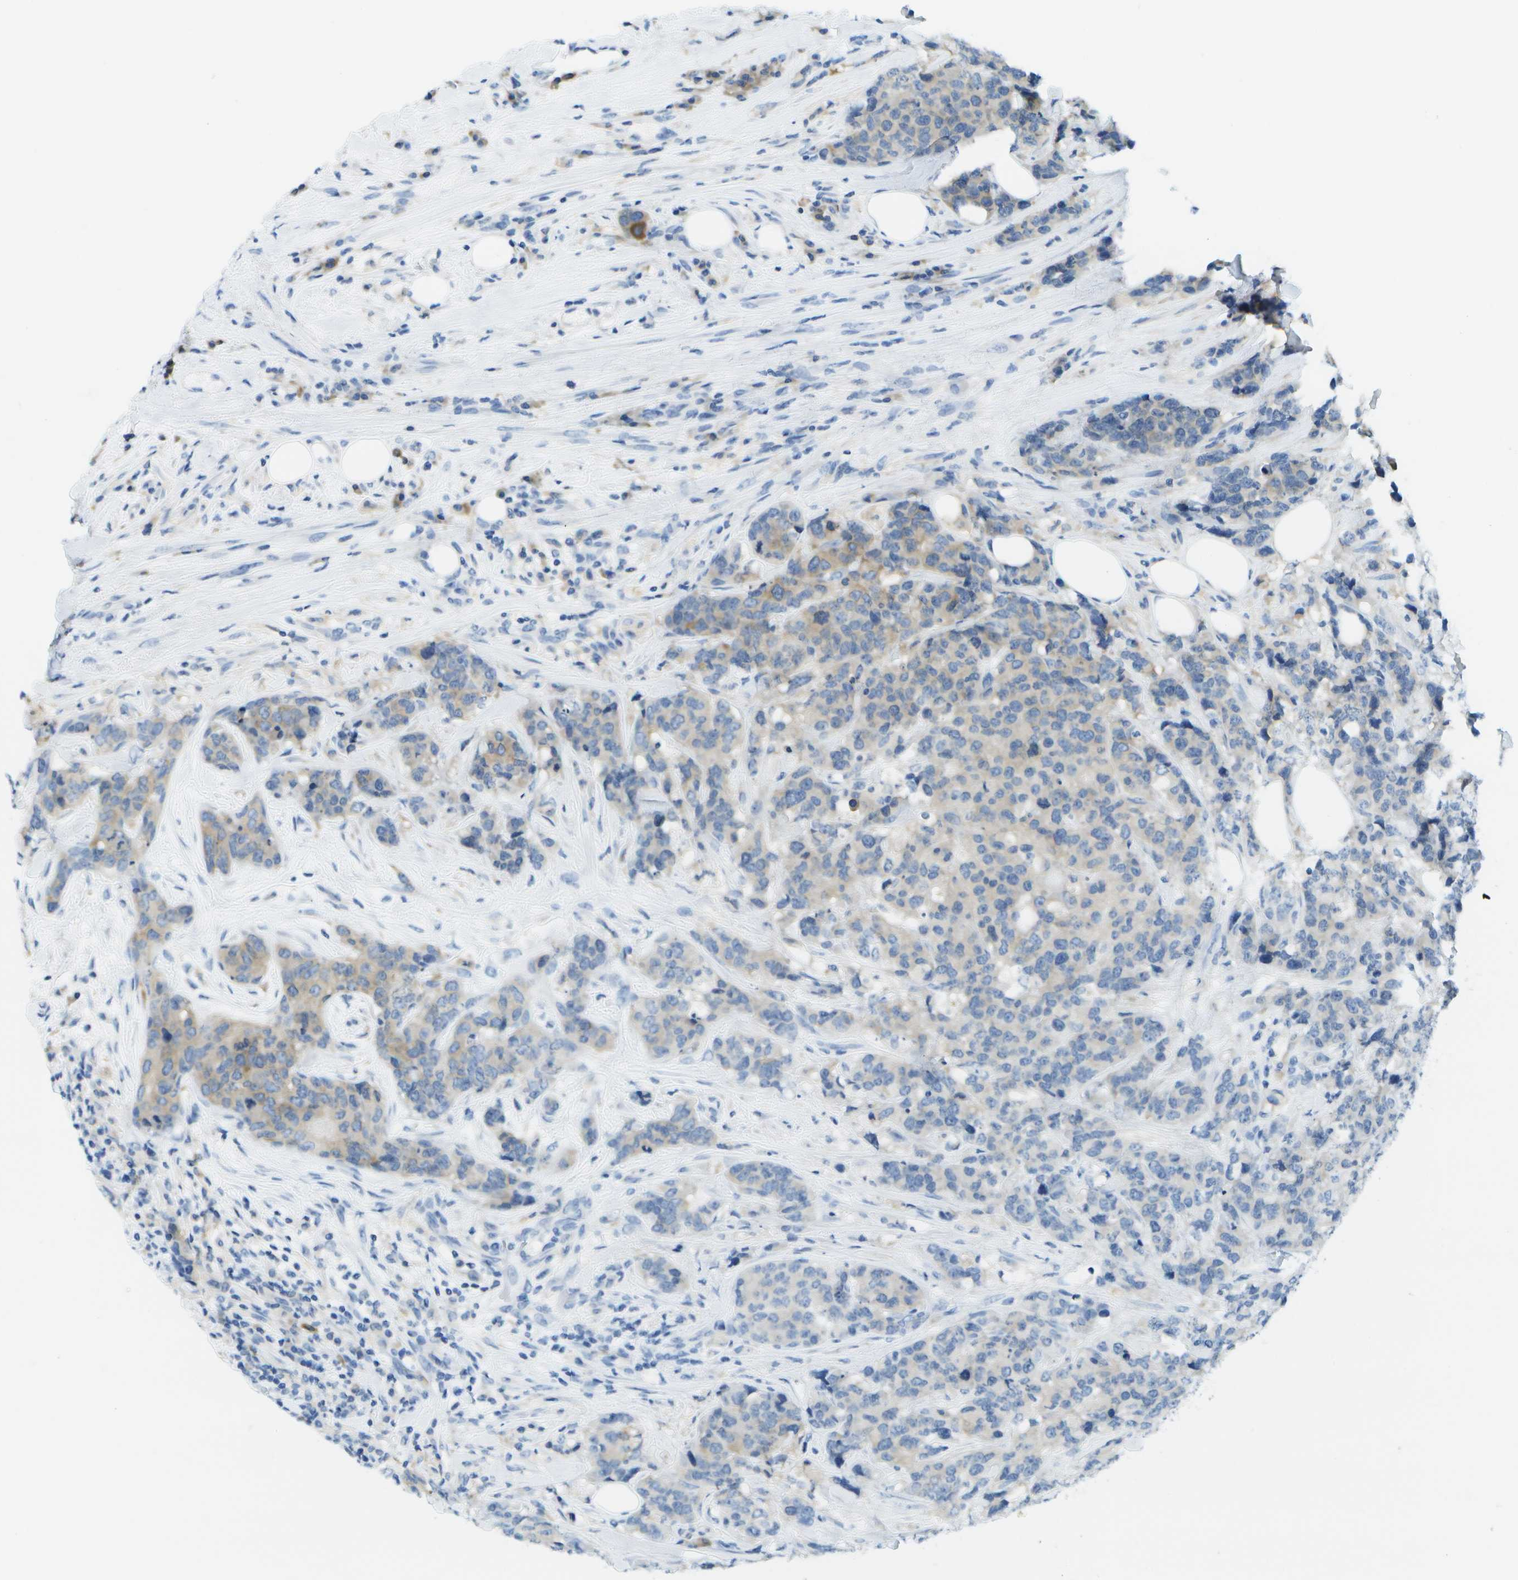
{"staining": {"intensity": "weak", "quantity": "<25%", "location": "cytoplasmic/membranous"}, "tissue": "breast cancer", "cell_type": "Tumor cells", "image_type": "cancer", "snomed": [{"axis": "morphology", "description": "Lobular carcinoma"}, {"axis": "topography", "description": "Breast"}], "caption": "Human breast lobular carcinoma stained for a protein using immunohistochemistry (IHC) demonstrates no expression in tumor cells.", "gene": "WNK2", "patient": {"sex": "female", "age": 59}}